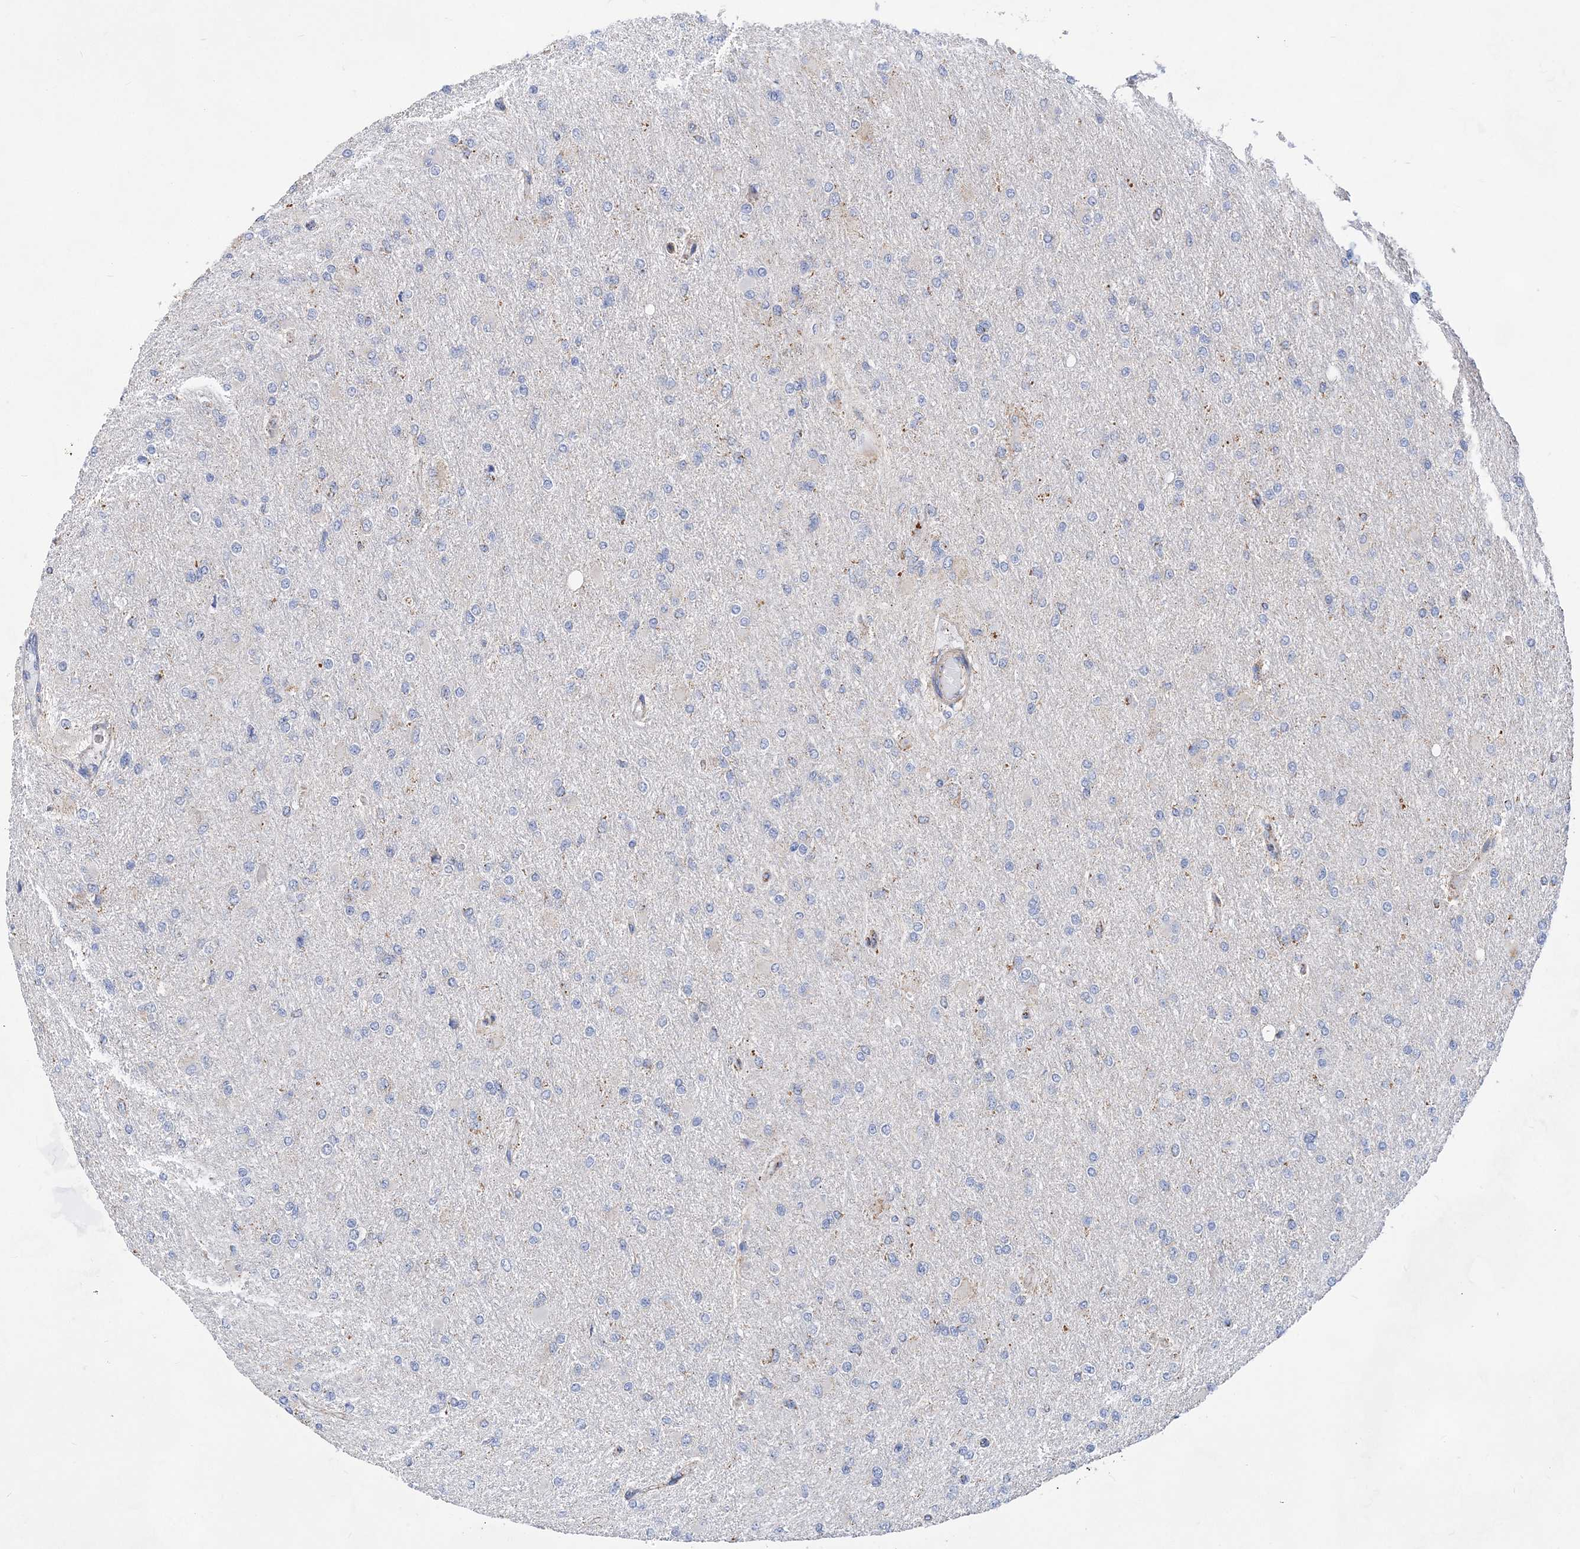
{"staining": {"intensity": "negative", "quantity": "none", "location": "none"}, "tissue": "glioma", "cell_type": "Tumor cells", "image_type": "cancer", "snomed": [{"axis": "morphology", "description": "Glioma, malignant, High grade"}, {"axis": "topography", "description": "Cerebral cortex"}], "caption": "Tumor cells show no significant protein expression in high-grade glioma (malignant).", "gene": "ACOT9", "patient": {"sex": "female", "age": 36}}